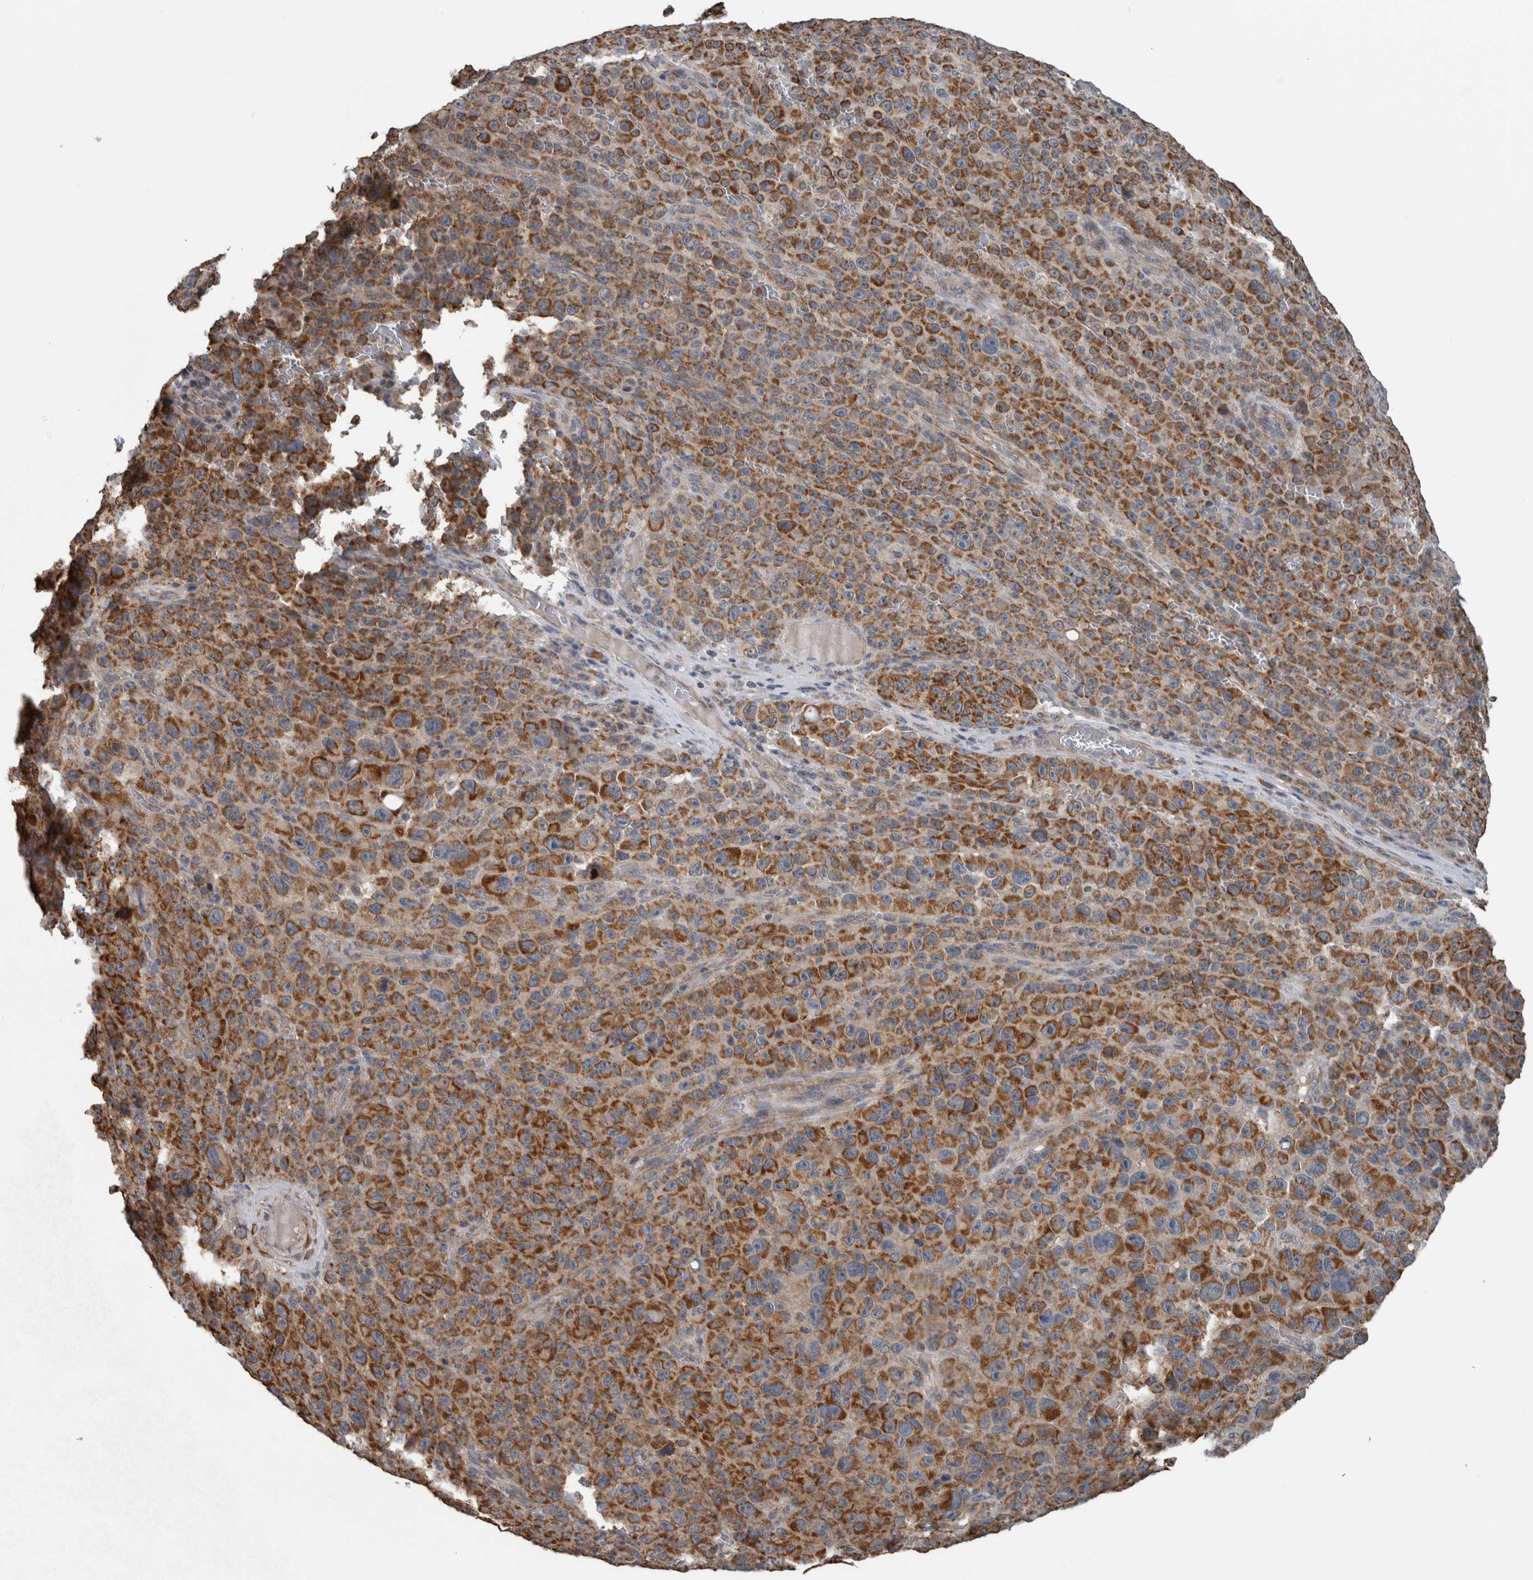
{"staining": {"intensity": "strong", "quantity": ">75%", "location": "cytoplasmic/membranous"}, "tissue": "melanoma", "cell_type": "Tumor cells", "image_type": "cancer", "snomed": [{"axis": "morphology", "description": "Malignant melanoma, NOS"}, {"axis": "topography", "description": "Skin"}], "caption": "Immunohistochemistry (IHC) micrograph of neoplastic tissue: melanoma stained using immunohistochemistry demonstrates high levels of strong protein expression localized specifically in the cytoplasmic/membranous of tumor cells, appearing as a cytoplasmic/membranous brown color.", "gene": "ARMC1", "patient": {"sex": "female", "age": 82}}